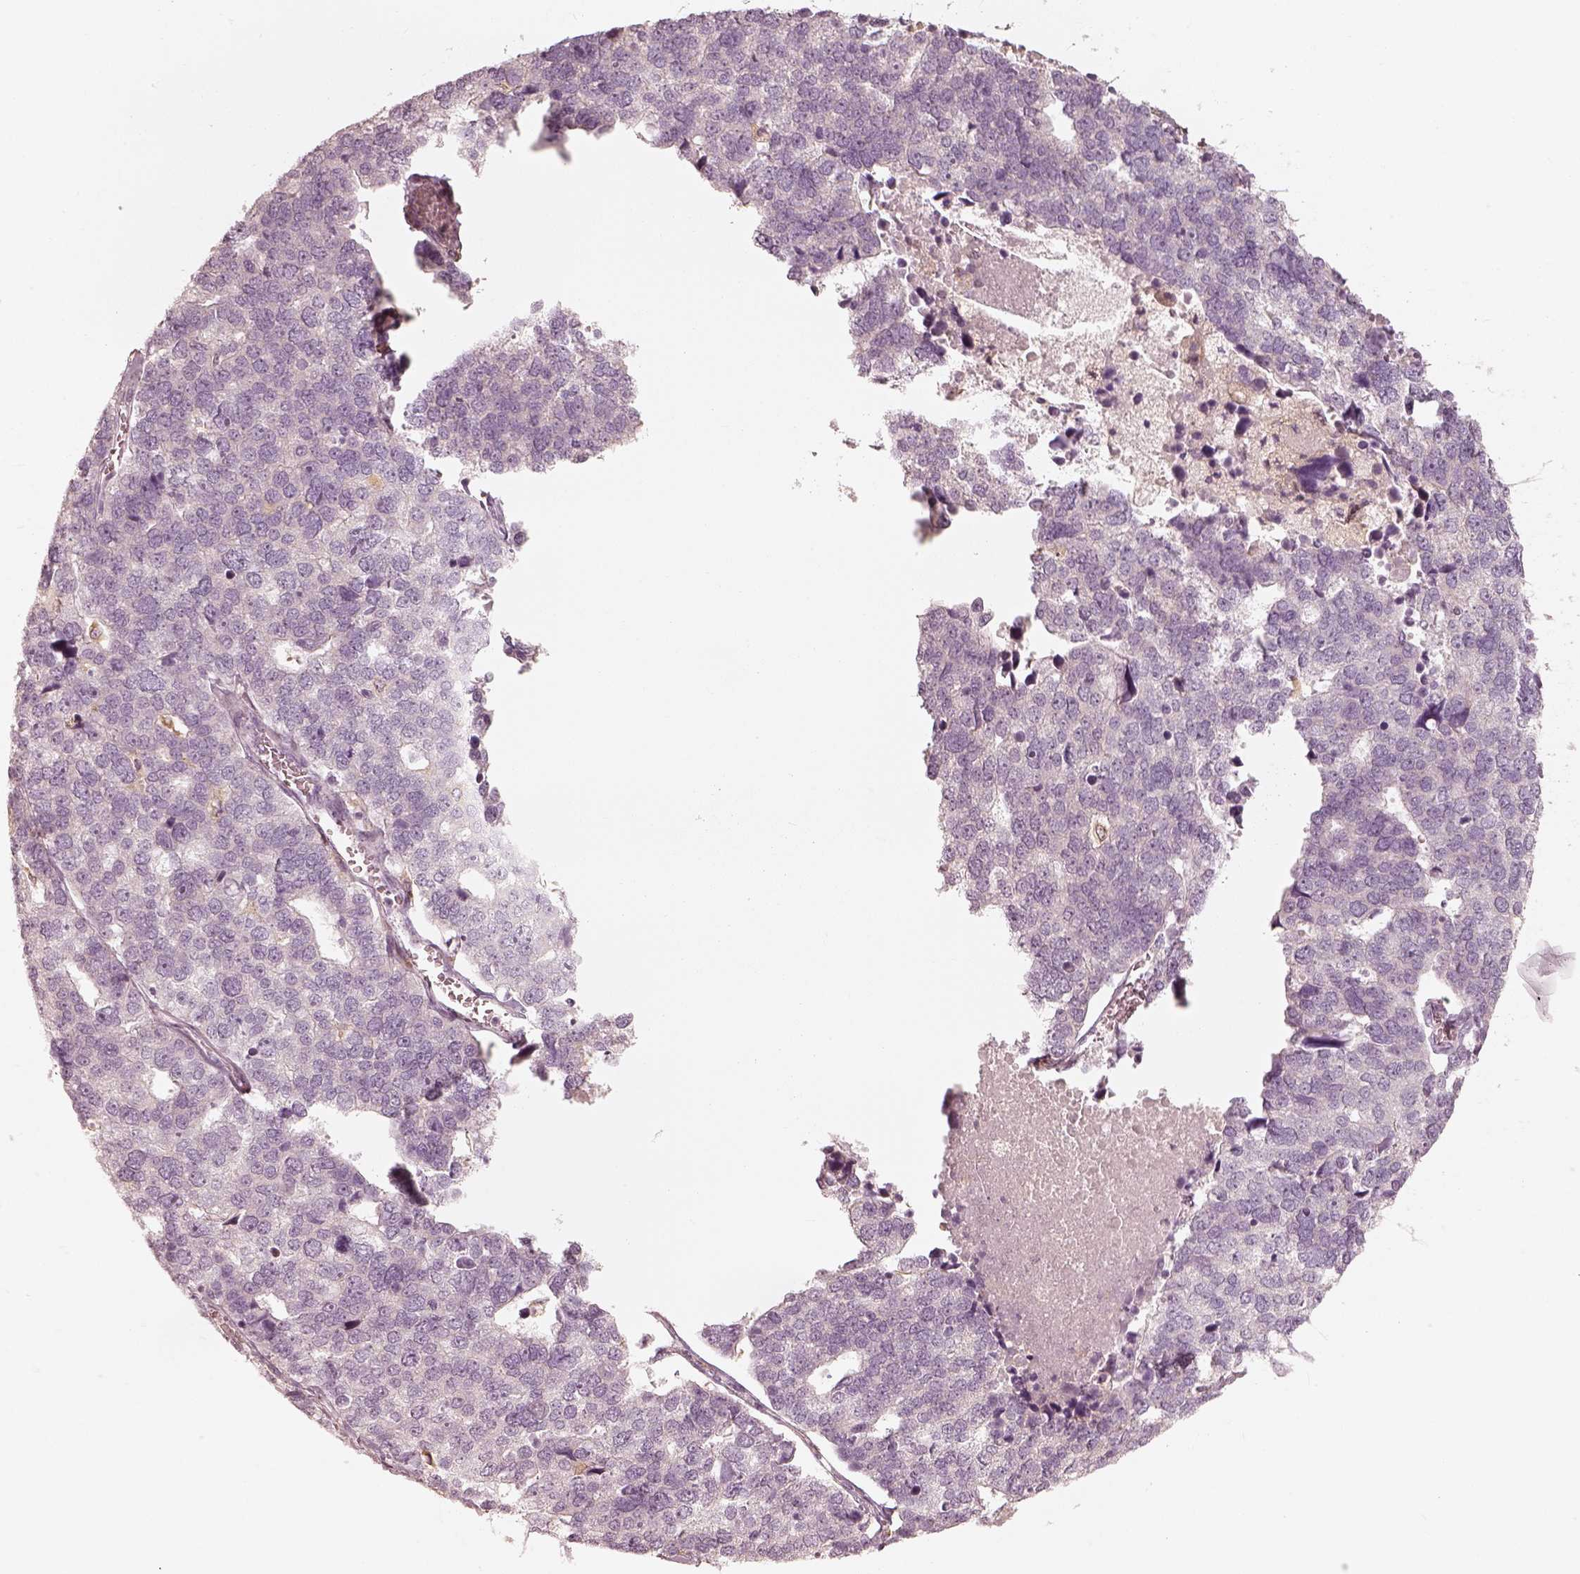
{"staining": {"intensity": "weak", "quantity": "<25%", "location": "cytoplasmic/membranous"}, "tissue": "stomach cancer", "cell_type": "Tumor cells", "image_type": "cancer", "snomed": [{"axis": "morphology", "description": "Adenocarcinoma, NOS"}, {"axis": "topography", "description": "Stomach"}], "caption": "IHC histopathology image of stomach cancer stained for a protein (brown), which displays no staining in tumor cells. The staining is performed using DAB (3,3'-diaminobenzidine) brown chromogen with nuclei counter-stained in using hematoxylin.", "gene": "FMNL2", "patient": {"sex": "male", "age": 69}}